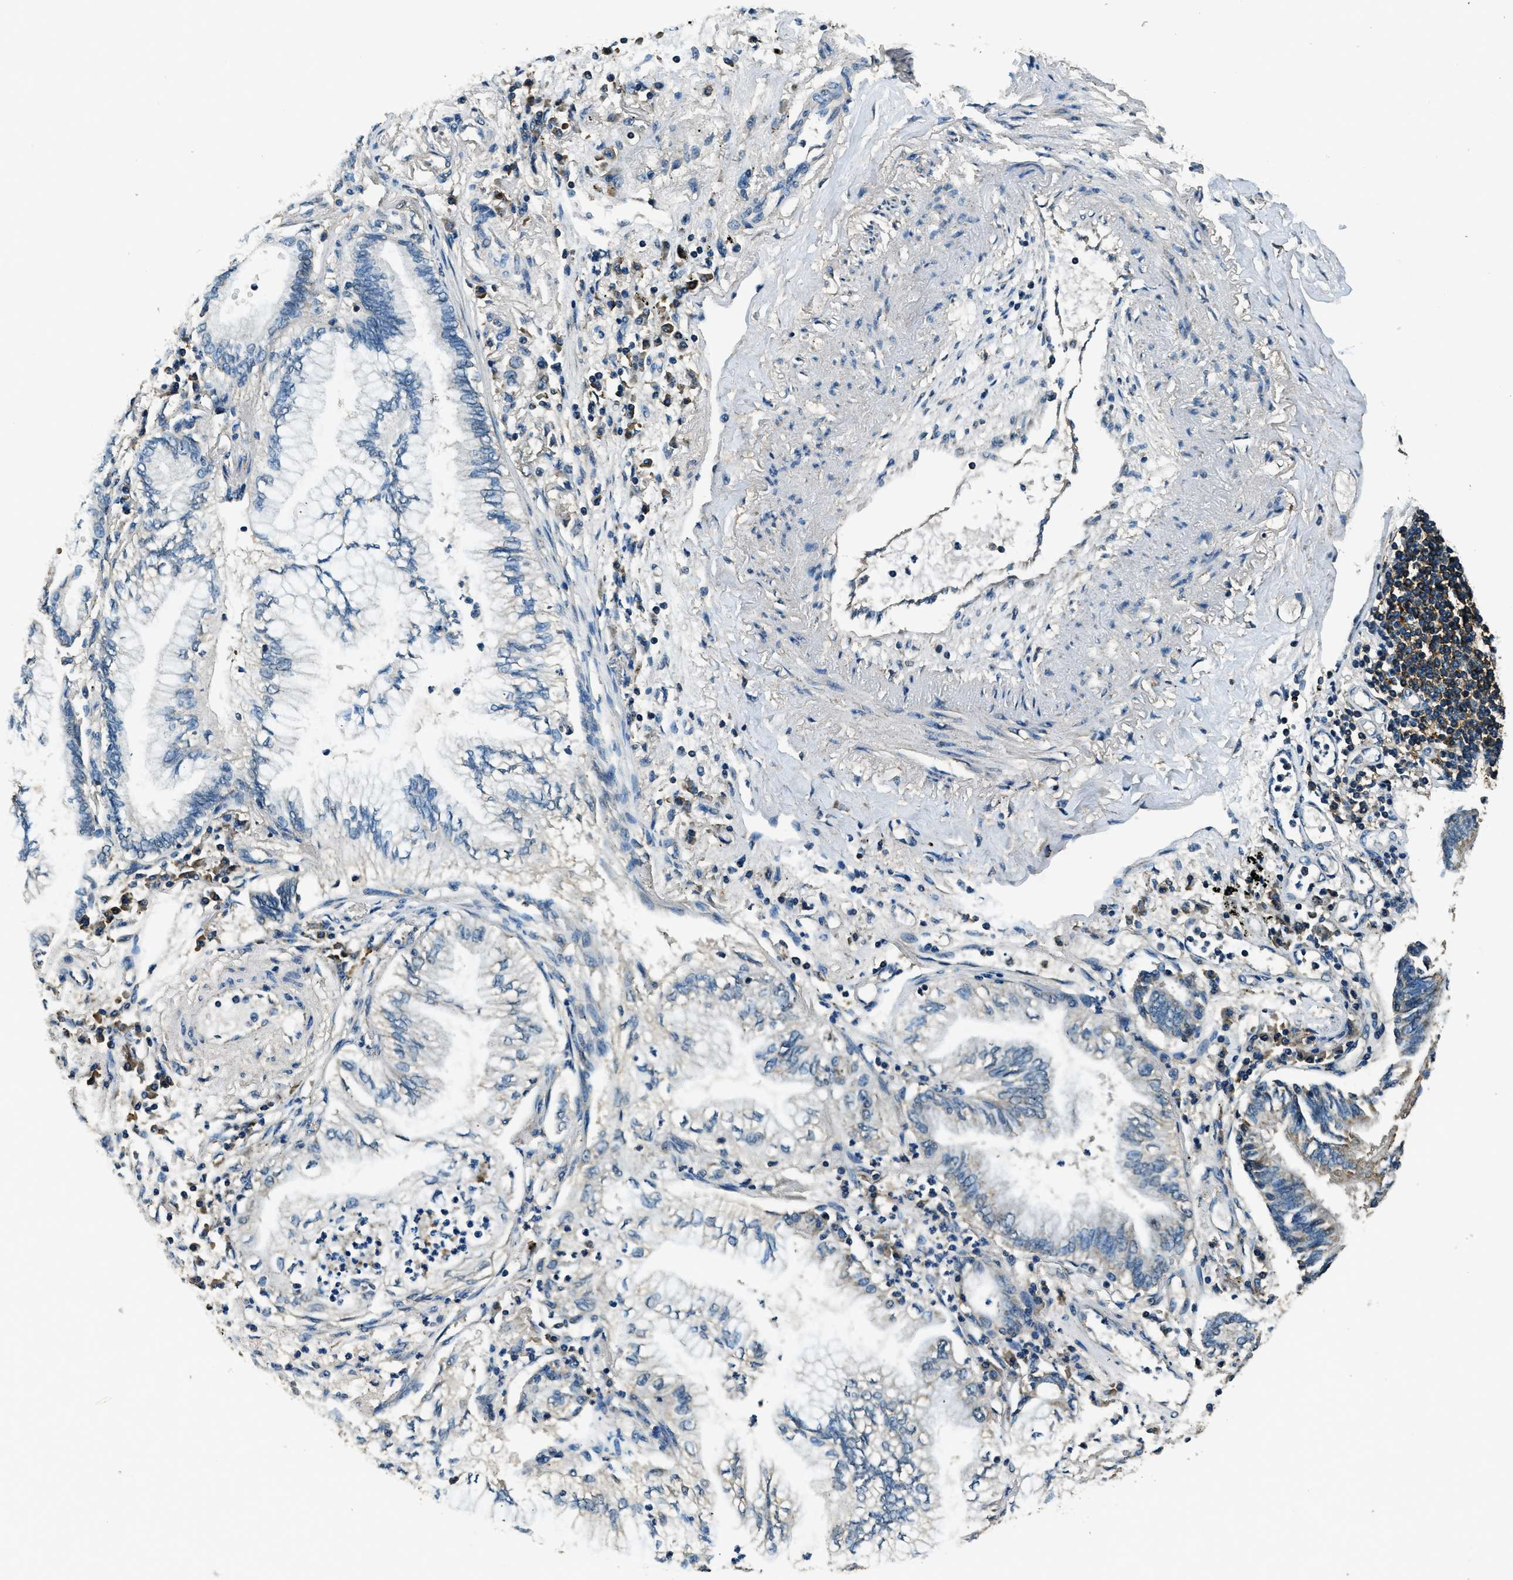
{"staining": {"intensity": "negative", "quantity": "none", "location": "none"}, "tissue": "lung cancer", "cell_type": "Tumor cells", "image_type": "cancer", "snomed": [{"axis": "morphology", "description": "Normal tissue, NOS"}, {"axis": "morphology", "description": "Adenocarcinoma, NOS"}, {"axis": "topography", "description": "Bronchus"}, {"axis": "topography", "description": "Lung"}], "caption": "There is no significant staining in tumor cells of lung cancer (adenocarcinoma).", "gene": "SALL3", "patient": {"sex": "female", "age": 70}}